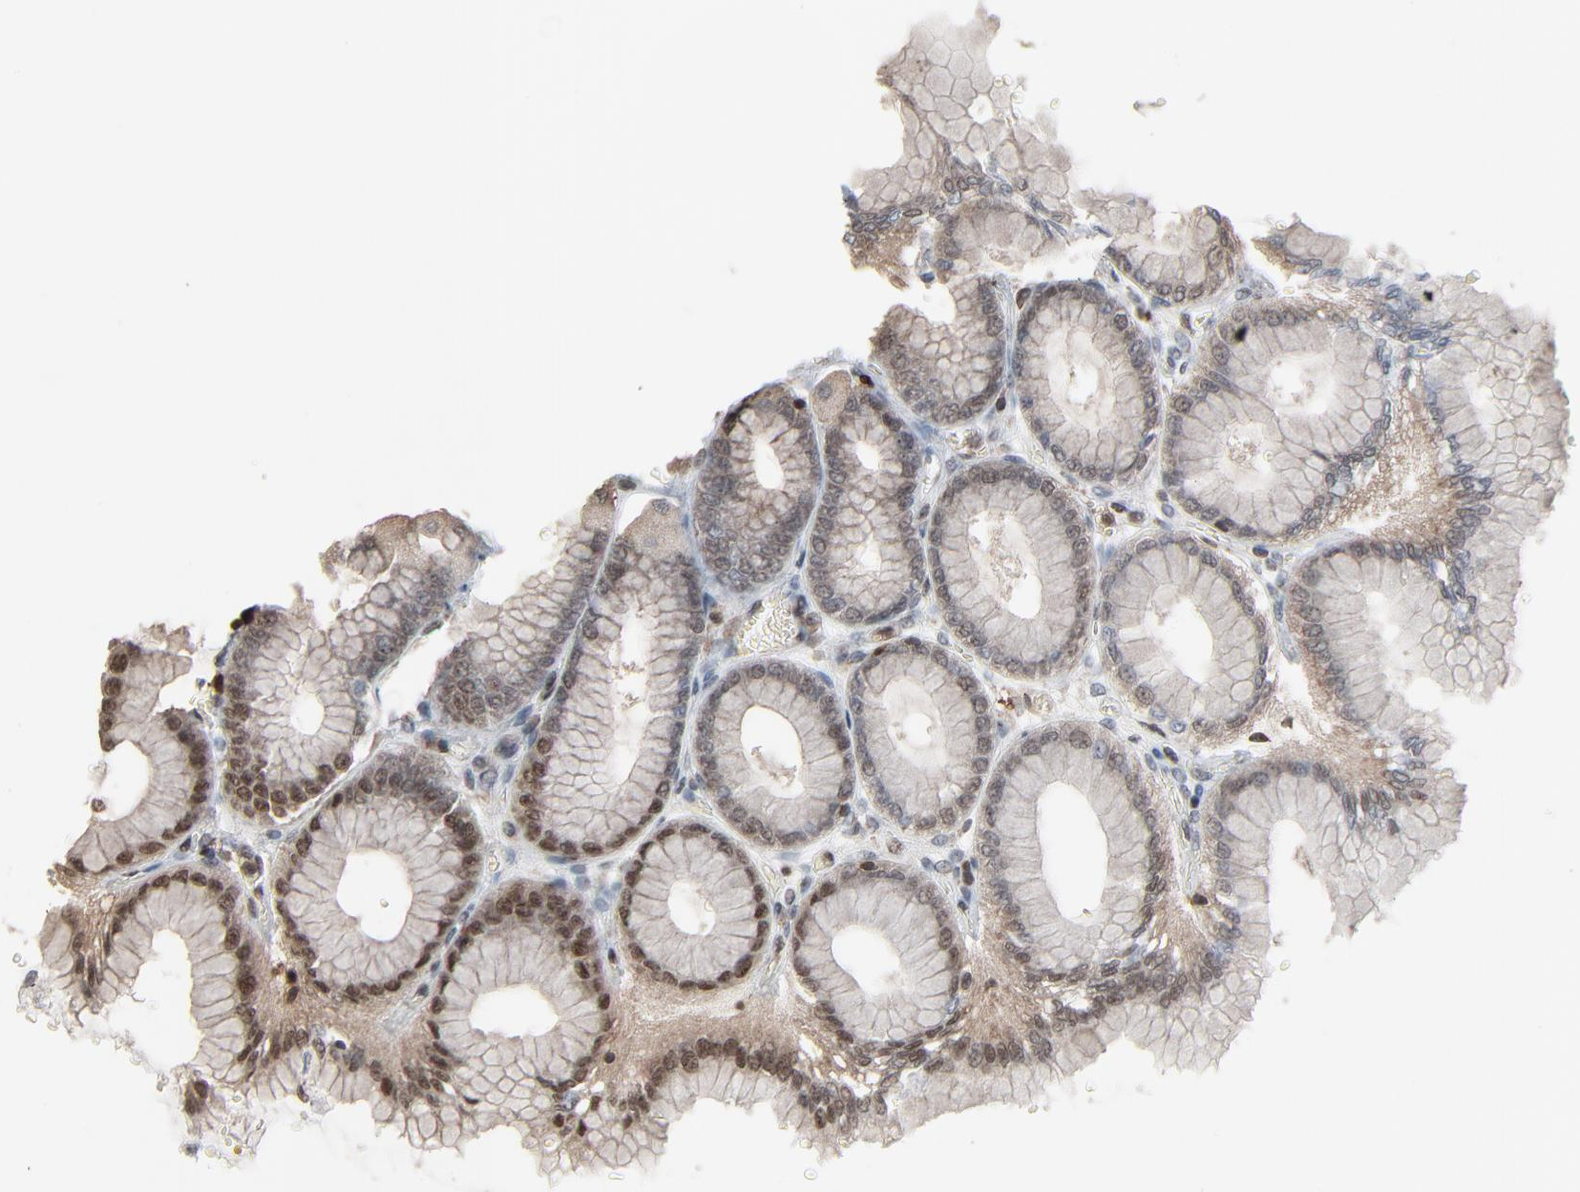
{"staining": {"intensity": "weak", "quantity": ">75%", "location": "cytoplasmic/membranous"}, "tissue": "stomach", "cell_type": "Glandular cells", "image_type": "normal", "snomed": [{"axis": "morphology", "description": "Normal tissue, NOS"}, {"axis": "topography", "description": "Stomach, upper"}], "caption": "IHC staining of unremarkable stomach, which demonstrates low levels of weak cytoplasmic/membranous staining in about >75% of glandular cells indicating weak cytoplasmic/membranous protein expression. The staining was performed using DAB (3,3'-diaminobenzidine) (brown) for protein detection and nuclei were counterstained in hematoxylin (blue).", "gene": "DOCK8", "patient": {"sex": "female", "age": 56}}